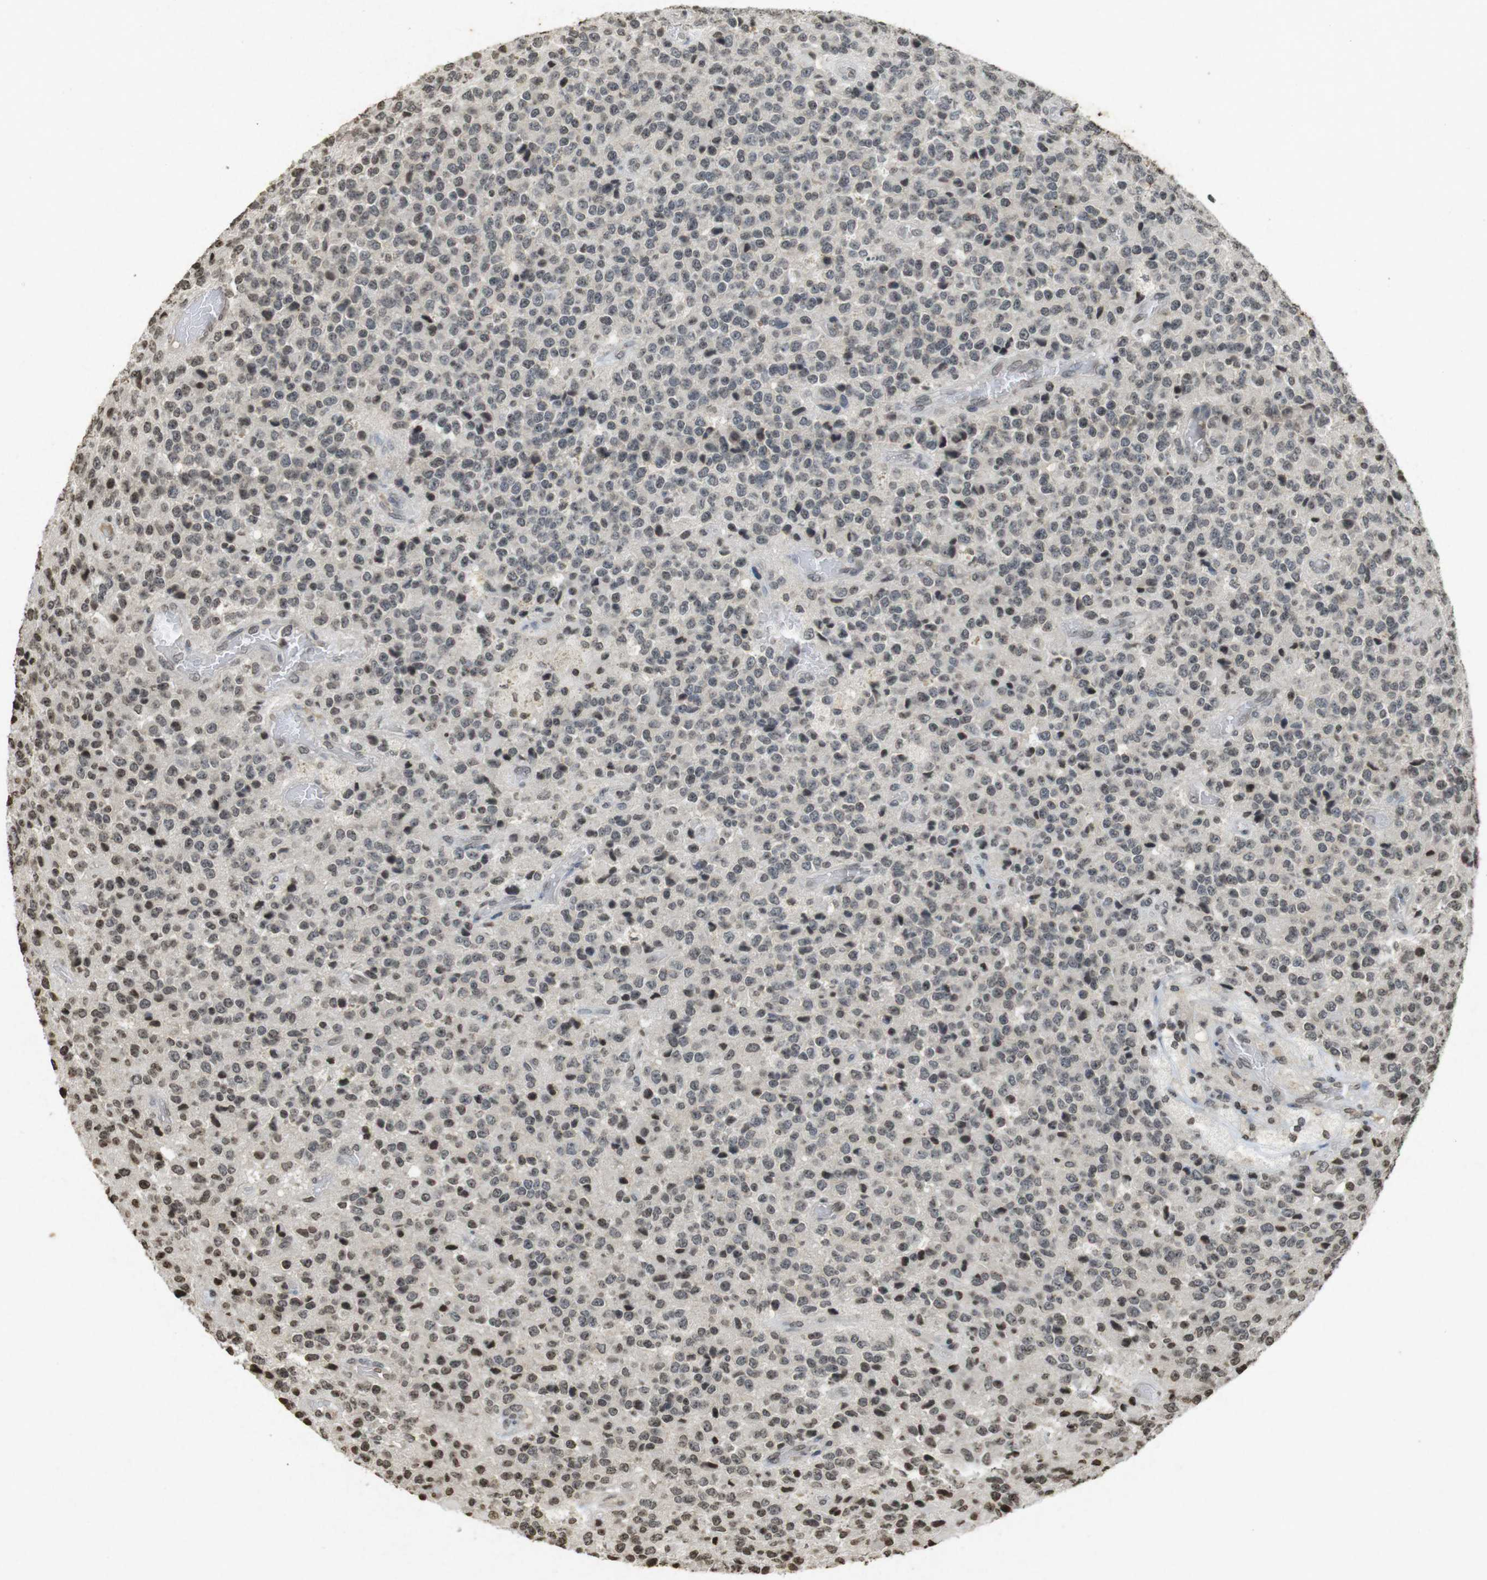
{"staining": {"intensity": "moderate", "quantity": "<25%", "location": "nuclear"}, "tissue": "glioma", "cell_type": "Tumor cells", "image_type": "cancer", "snomed": [{"axis": "morphology", "description": "Glioma, malignant, High grade"}, {"axis": "topography", "description": "pancreas cauda"}], "caption": "Protein expression analysis of malignant glioma (high-grade) reveals moderate nuclear expression in approximately <25% of tumor cells. (Brightfield microscopy of DAB IHC at high magnification).", "gene": "FOXA3", "patient": {"sex": "male", "age": 60}}